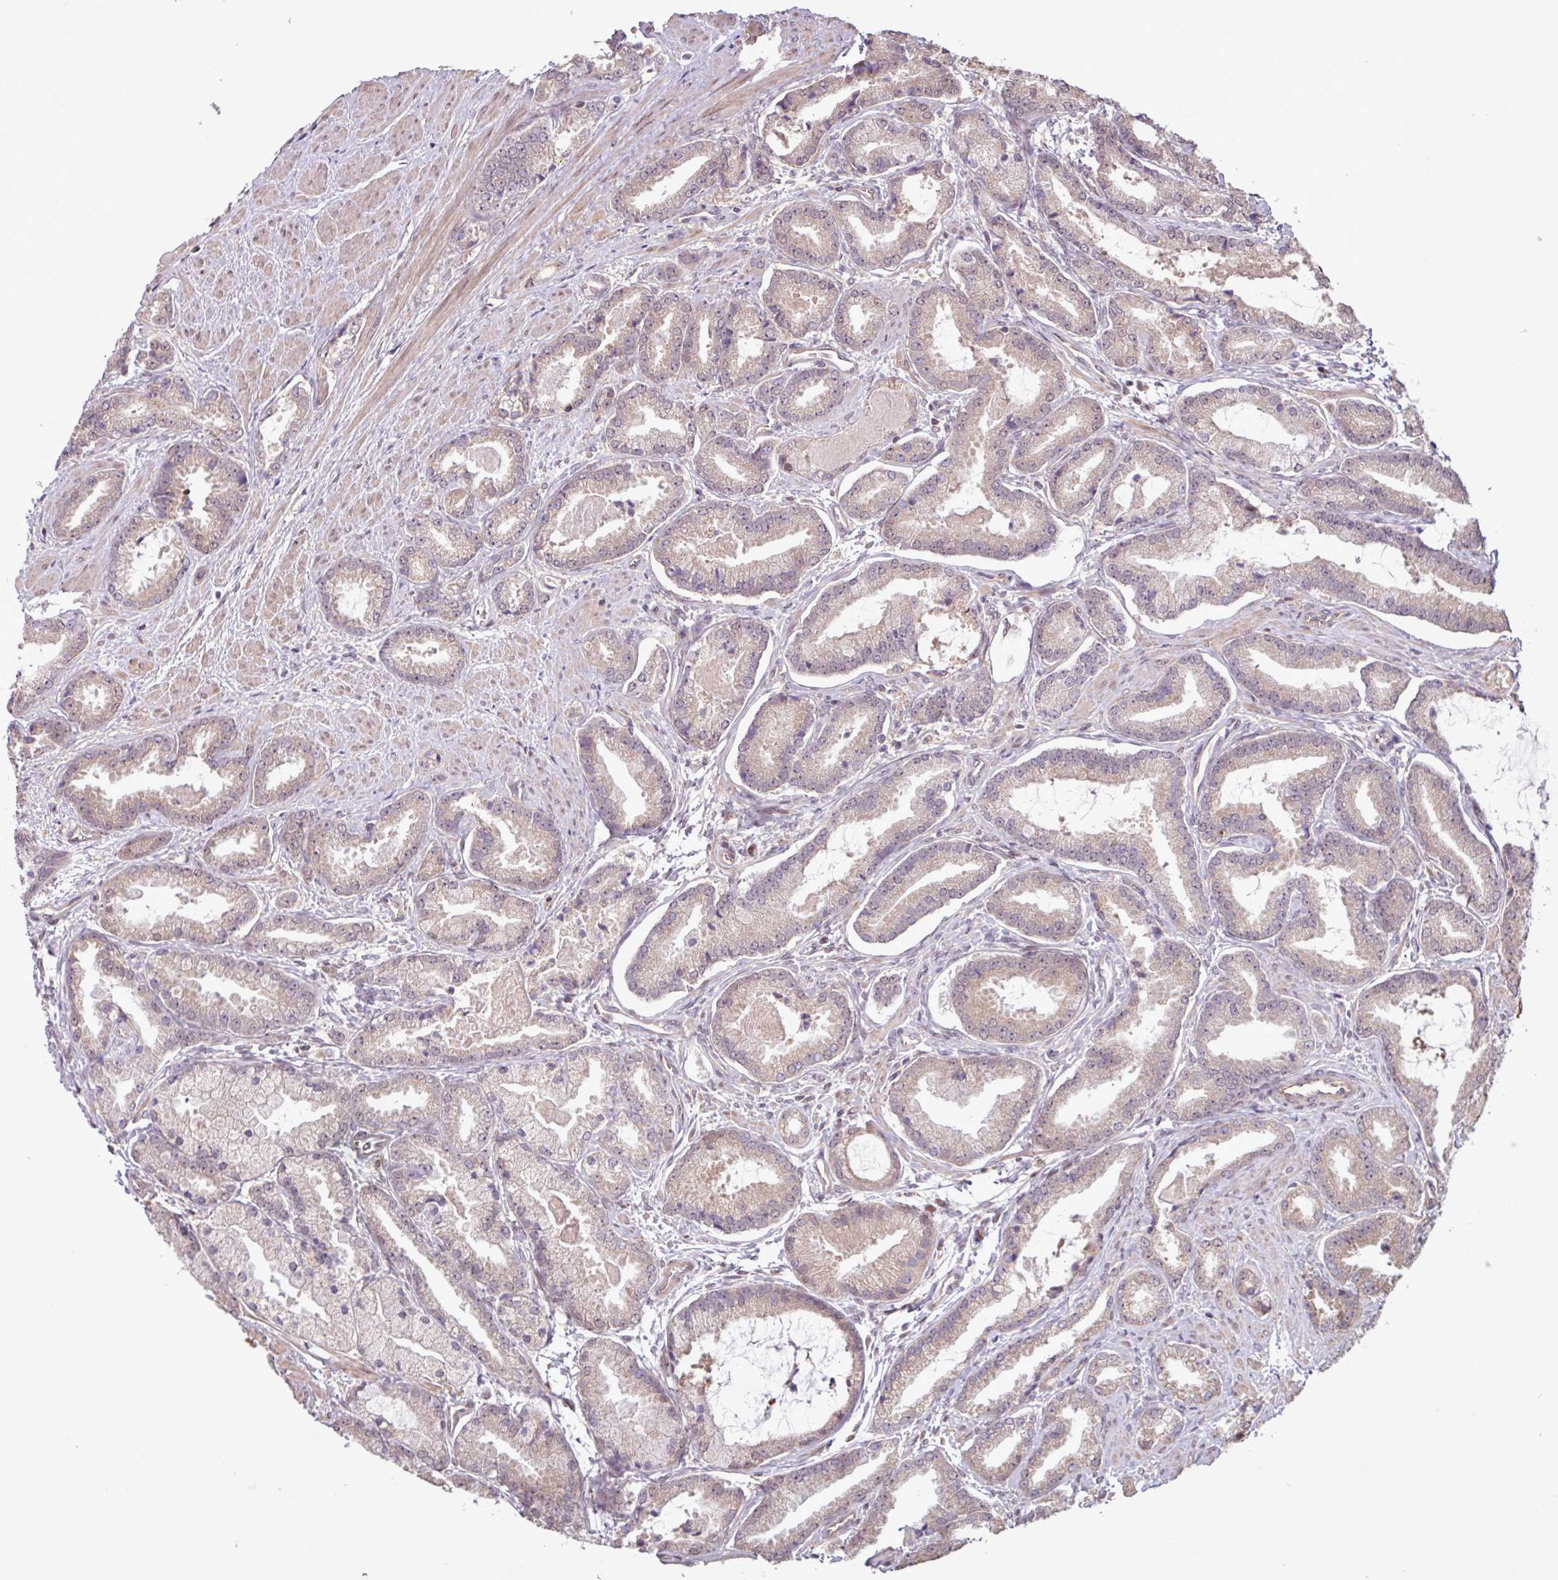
{"staining": {"intensity": "weak", "quantity": "25%-75%", "location": "cytoplasmic/membranous"}, "tissue": "prostate cancer", "cell_type": "Tumor cells", "image_type": "cancer", "snomed": [{"axis": "morphology", "description": "Adenocarcinoma, Low grade"}, {"axis": "topography", "description": "Prostate"}], "caption": "Protein analysis of prostate cancer (low-grade adenocarcinoma) tissue demonstrates weak cytoplasmic/membranous staining in about 25%-75% of tumor cells. (DAB IHC, brown staining for protein, blue staining for nuclei).", "gene": "PDPR", "patient": {"sex": "male", "age": 62}}